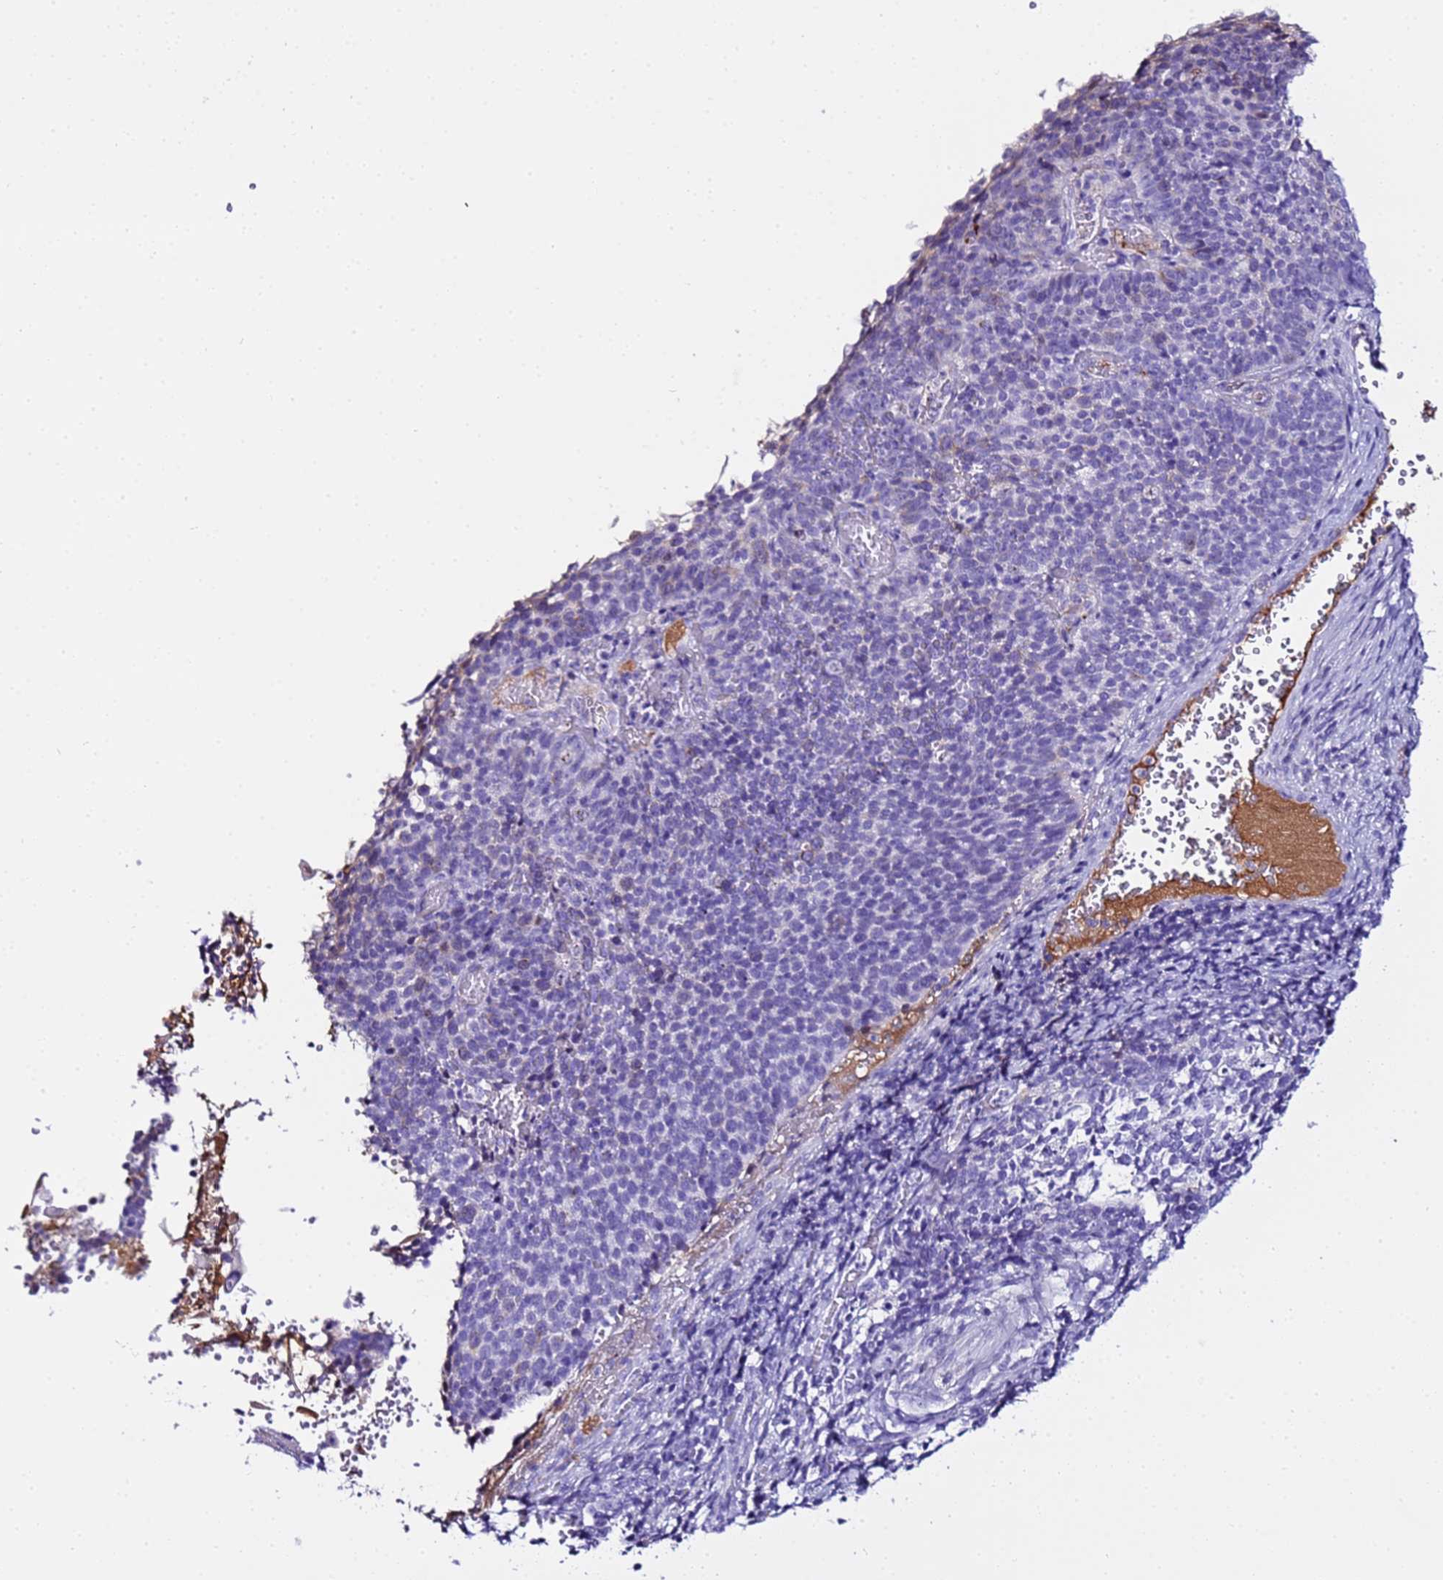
{"staining": {"intensity": "negative", "quantity": "none", "location": "none"}, "tissue": "cervical cancer", "cell_type": "Tumor cells", "image_type": "cancer", "snomed": [{"axis": "morphology", "description": "Normal tissue, NOS"}, {"axis": "morphology", "description": "Squamous cell carcinoma, NOS"}, {"axis": "topography", "description": "Cervix"}], "caption": "Tumor cells are negative for brown protein staining in cervical squamous cell carcinoma.", "gene": "CFHR2", "patient": {"sex": "female", "age": 39}}